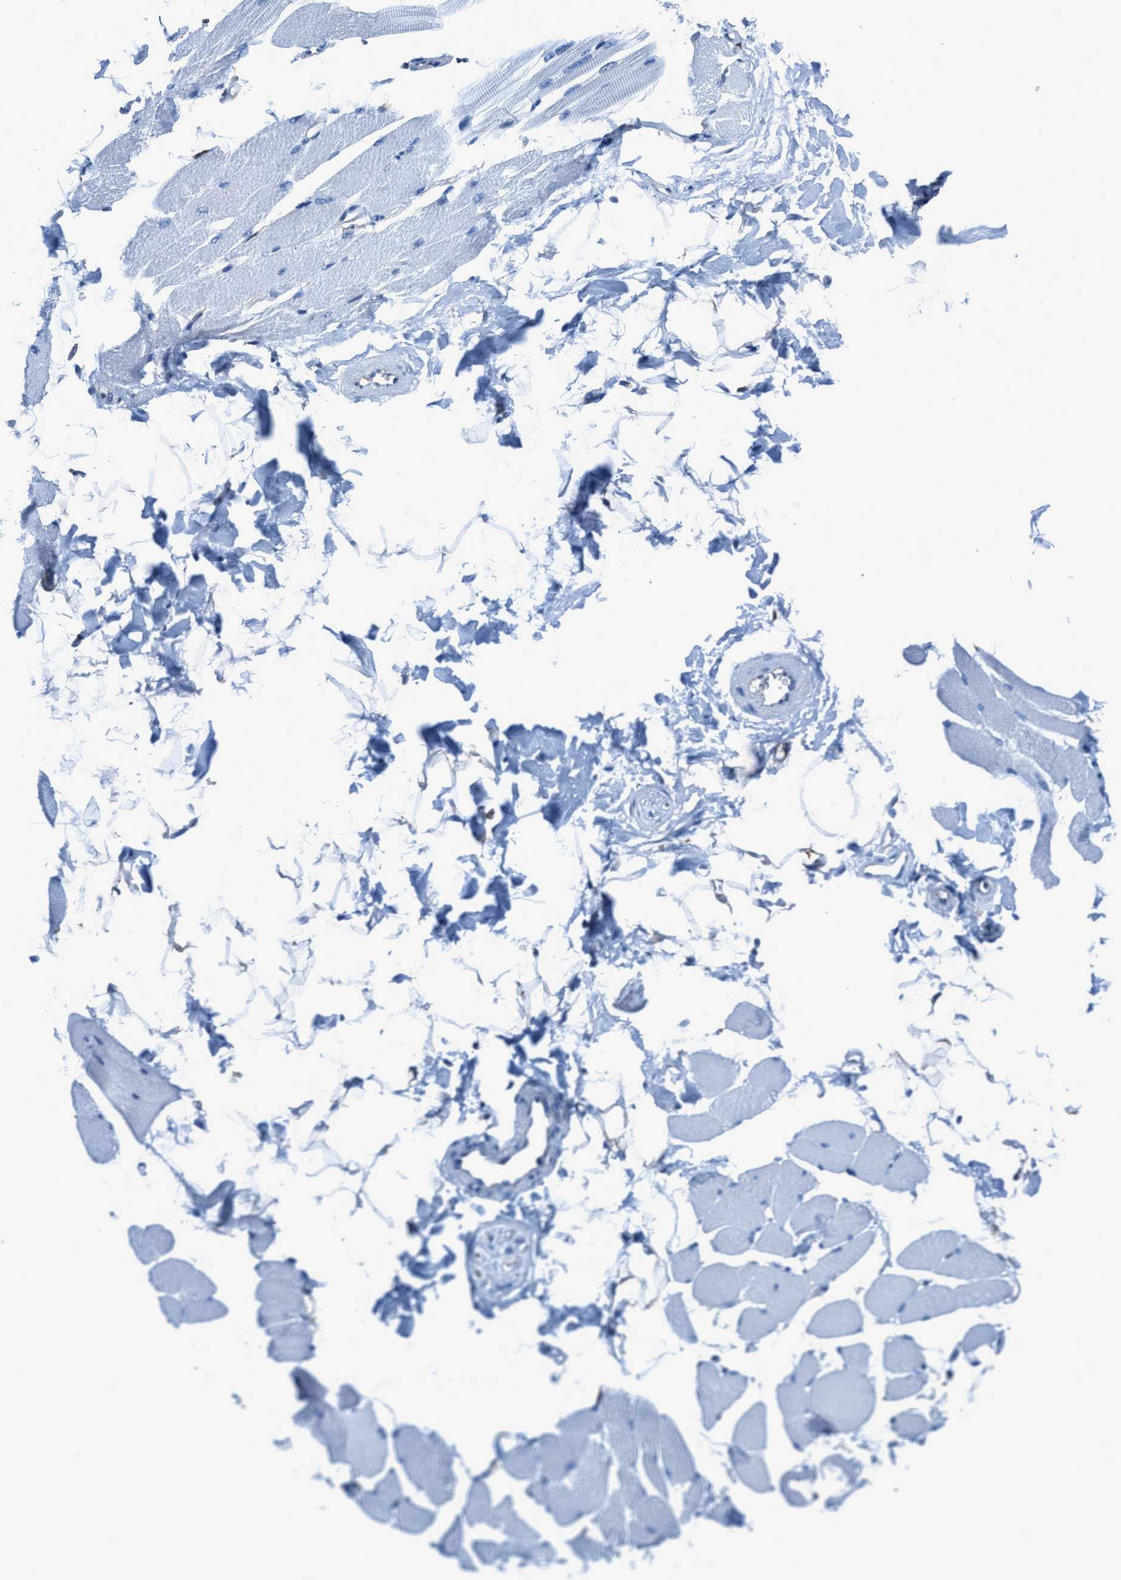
{"staining": {"intensity": "negative", "quantity": "none", "location": "none"}, "tissue": "skeletal muscle", "cell_type": "Myocytes", "image_type": "normal", "snomed": [{"axis": "morphology", "description": "Normal tissue, NOS"}, {"axis": "topography", "description": "Skeletal muscle"}, {"axis": "topography", "description": "Peripheral nerve tissue"}], "caption": "Protein analysis of unremarkable skeletal muscle displays no significant staining in myocytes.", "gene": "NUDT5", "patient": {"sex": "female", "age": 84}}